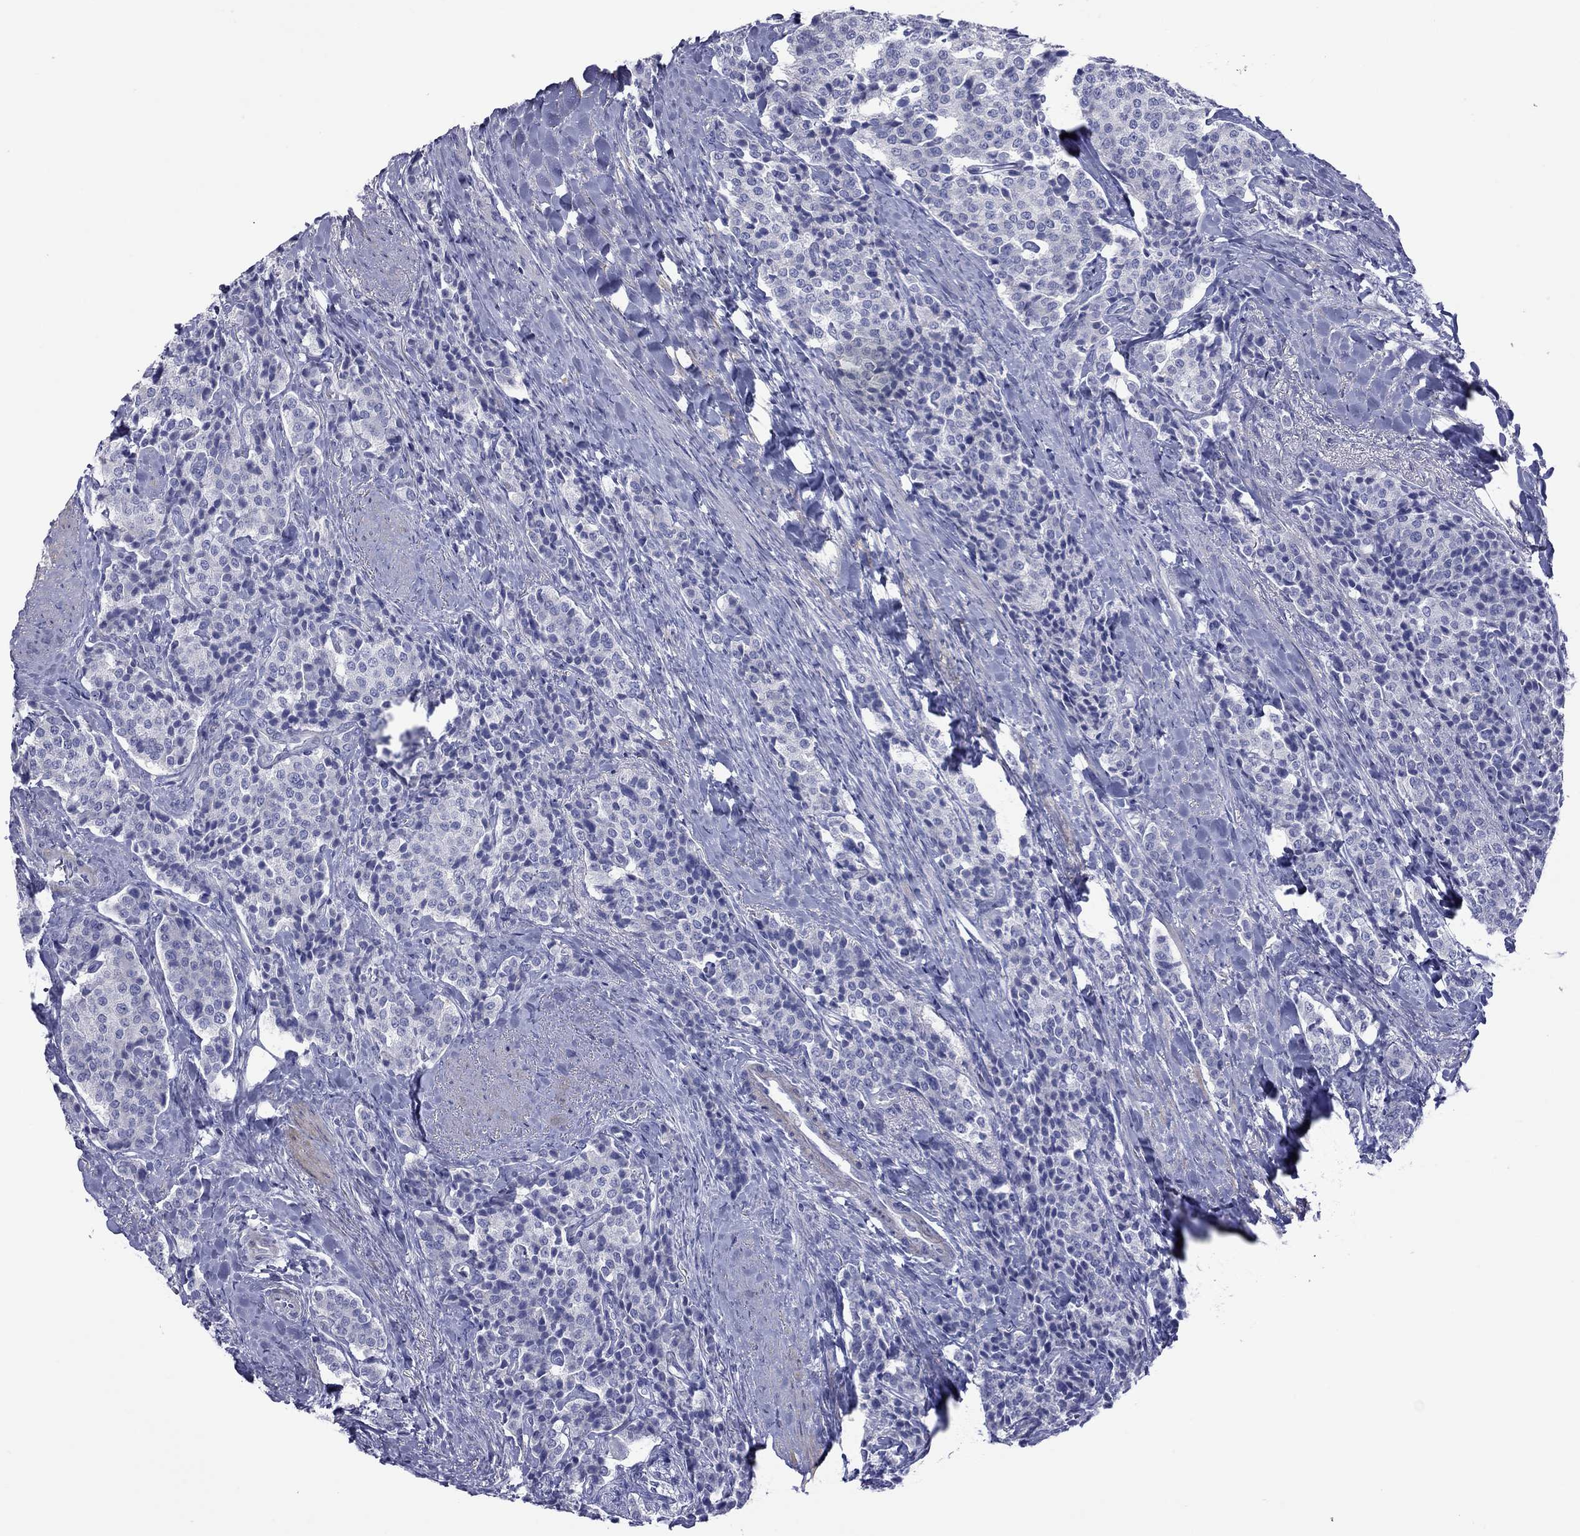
{"staining": {"intensity": "negative", "quantity": "none", "location": "none"}, "tissue": "carcinoid", "cell_type": "Tumor cells", "image_type": "cancer", "snomed": [{"axis": "morphology", "description": "Carcinoid, malignant, NOS"}, {"axis": "topography", "description": "Small intestine"}], "caption": "Immunohistochemistry (IHC) image of neoplastic tissue: carcinoid stained with DAB (3,3'-diaminobenzidine) reveals no significant protein expression in tumor cells.", "gene": "ACTL7B", "patient": {"sex": "female", "age": 58}}